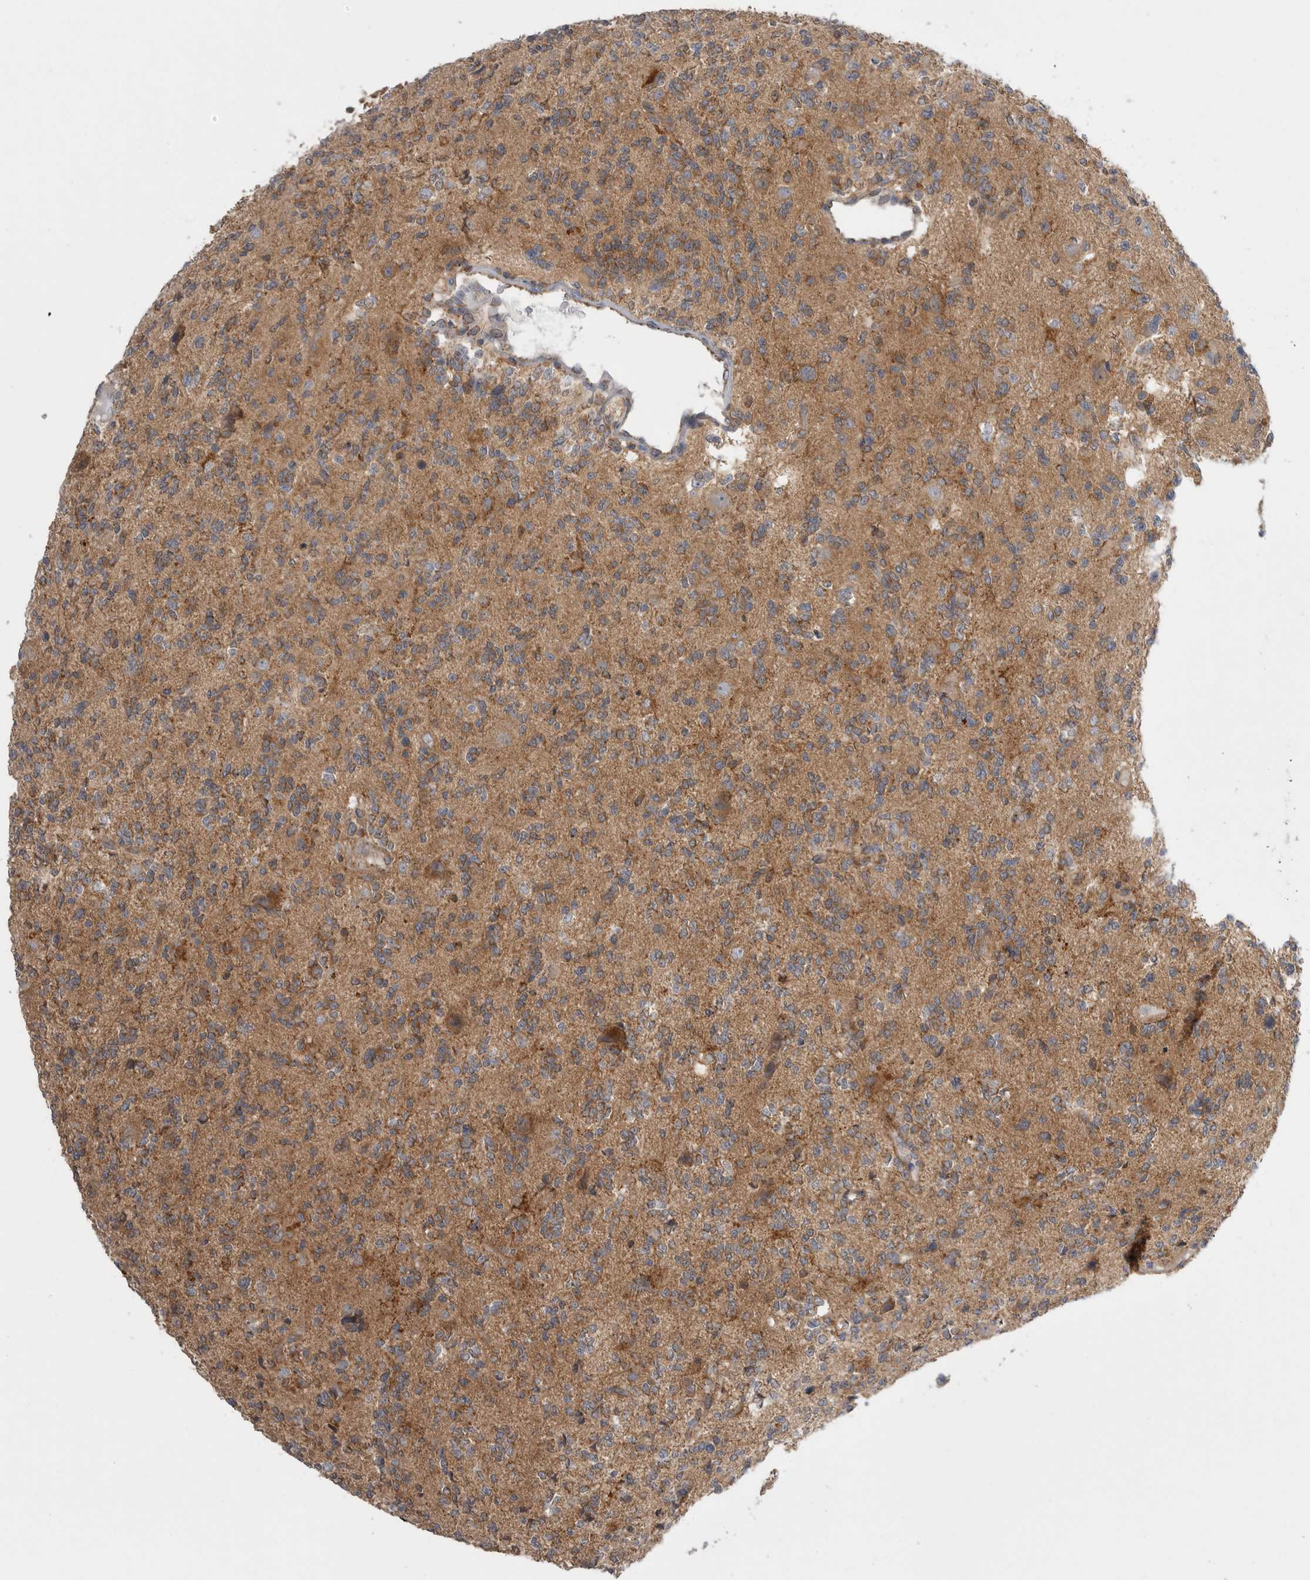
{"staining": {"intensity": "moderate", "quantity": ">75%", "location": "cytoplasmic/membranous"}, "tissue": "glioma", "cell_type": "Tumor cells", "image_type": "cancer", "snomed": [{"axis": "morphology", "description": "Glioma, malignant, High grade"}, {"axis": "topography", "description": "Brain"}], "caption": "Brown immunohistochemical staining in malignant glioma (high-grade) reveals moderate cytoplasmic/membranous staining in approximately >75% of tumor cells. (Brightfield microscopy of DAB IHC at high magnification).", "gene": "KYAT3", "patient": {"sex": "female", "age": 62}}